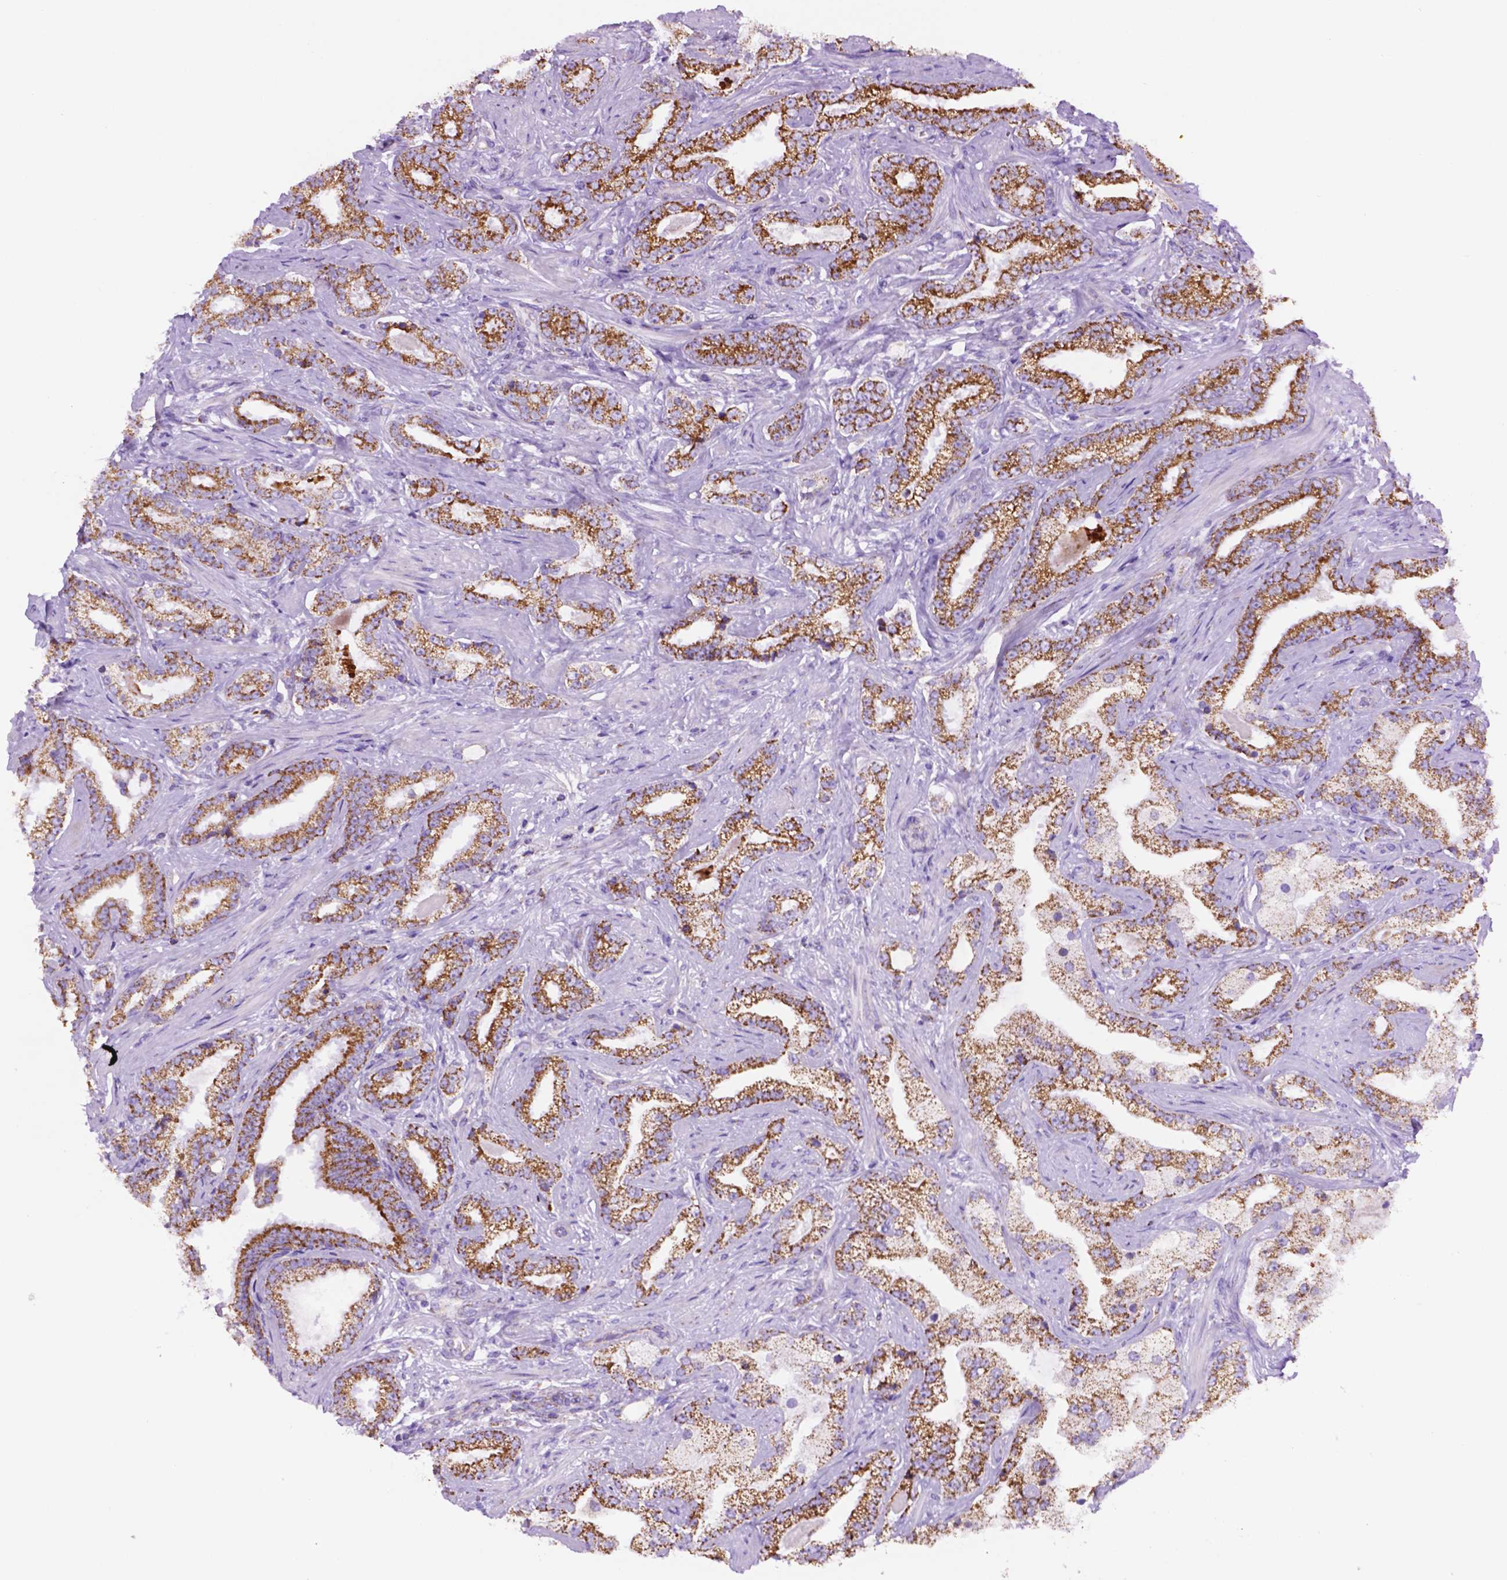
{"staining": {"intensity": "strong", "quantity": ">75%", "location": "cytoplasmic/membranous"}, "tissue": "prostate cancer", "cell_type": "Tumor cells", "image_type": "cancer", "snomed": [{"axis": "morphology", "description": "Adenocarcinoma, Low grade"}, {"axis": "topography", "description": "Prostate"}], "caption": "Prostate low-grade adenocarcinoma tissue exhibits strong cytoplasmic/membranous positivity in approximately >75% of tumor cells", "gene": "GDPD5", "patient": {"sex": "male", "age": 61}}